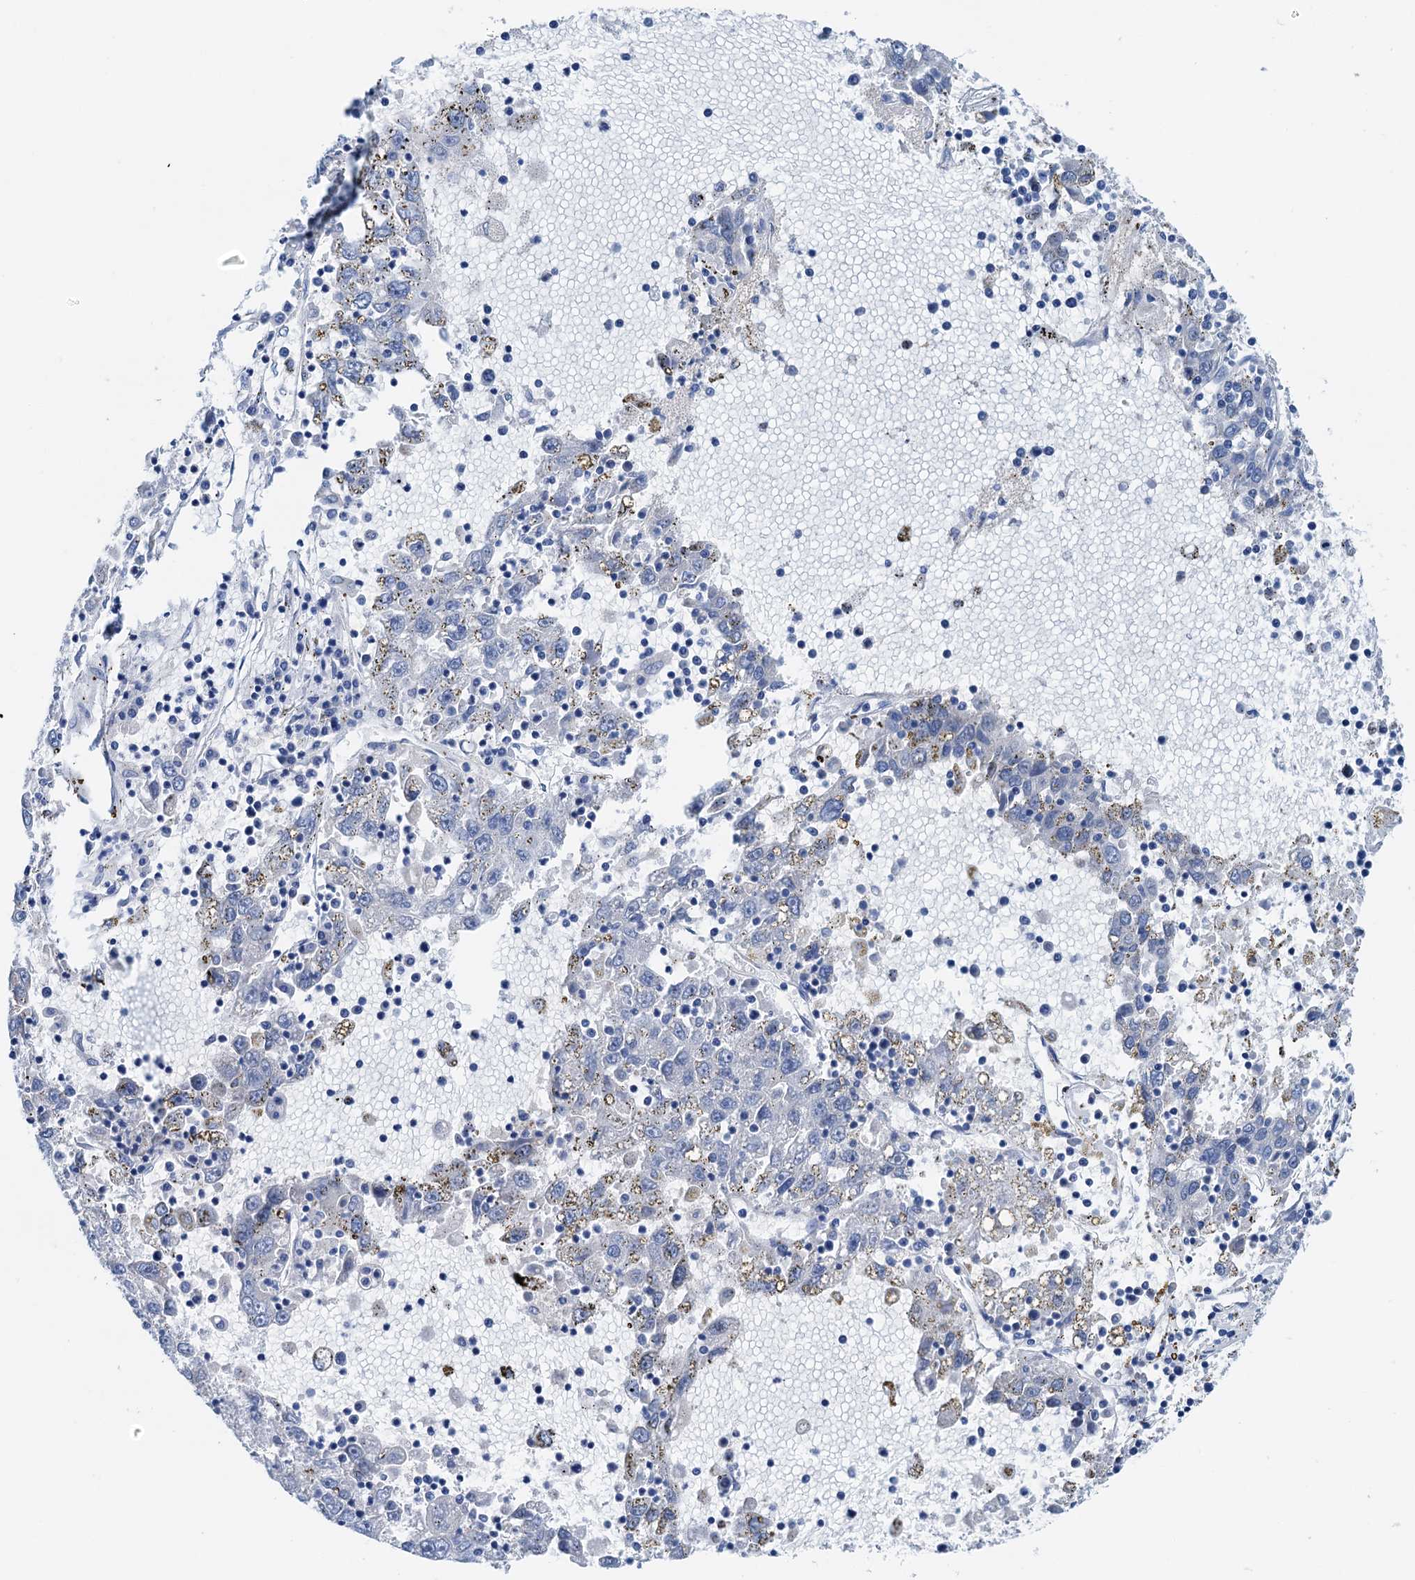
{"staining": {"intensity": "negative", "quantity": "none", "location": "none"}, "tissue": "liver cancer", "cell_type": "Tumor cells", "image_type": "cancer", "snomed": [{"axis": "morphology", "description": "Carcinoma, Hepatocellular, NOS"}, {"axis": "topography", "description": "Liver"}], "caption": "This is an immunohistochemistry (IHC) histopathology image of human liver cancer (hepatocellular carcinoma). There is no expression in tumor cells.", "gene": "KNDC1", "patient": {"sex": "male", "age": 49}}